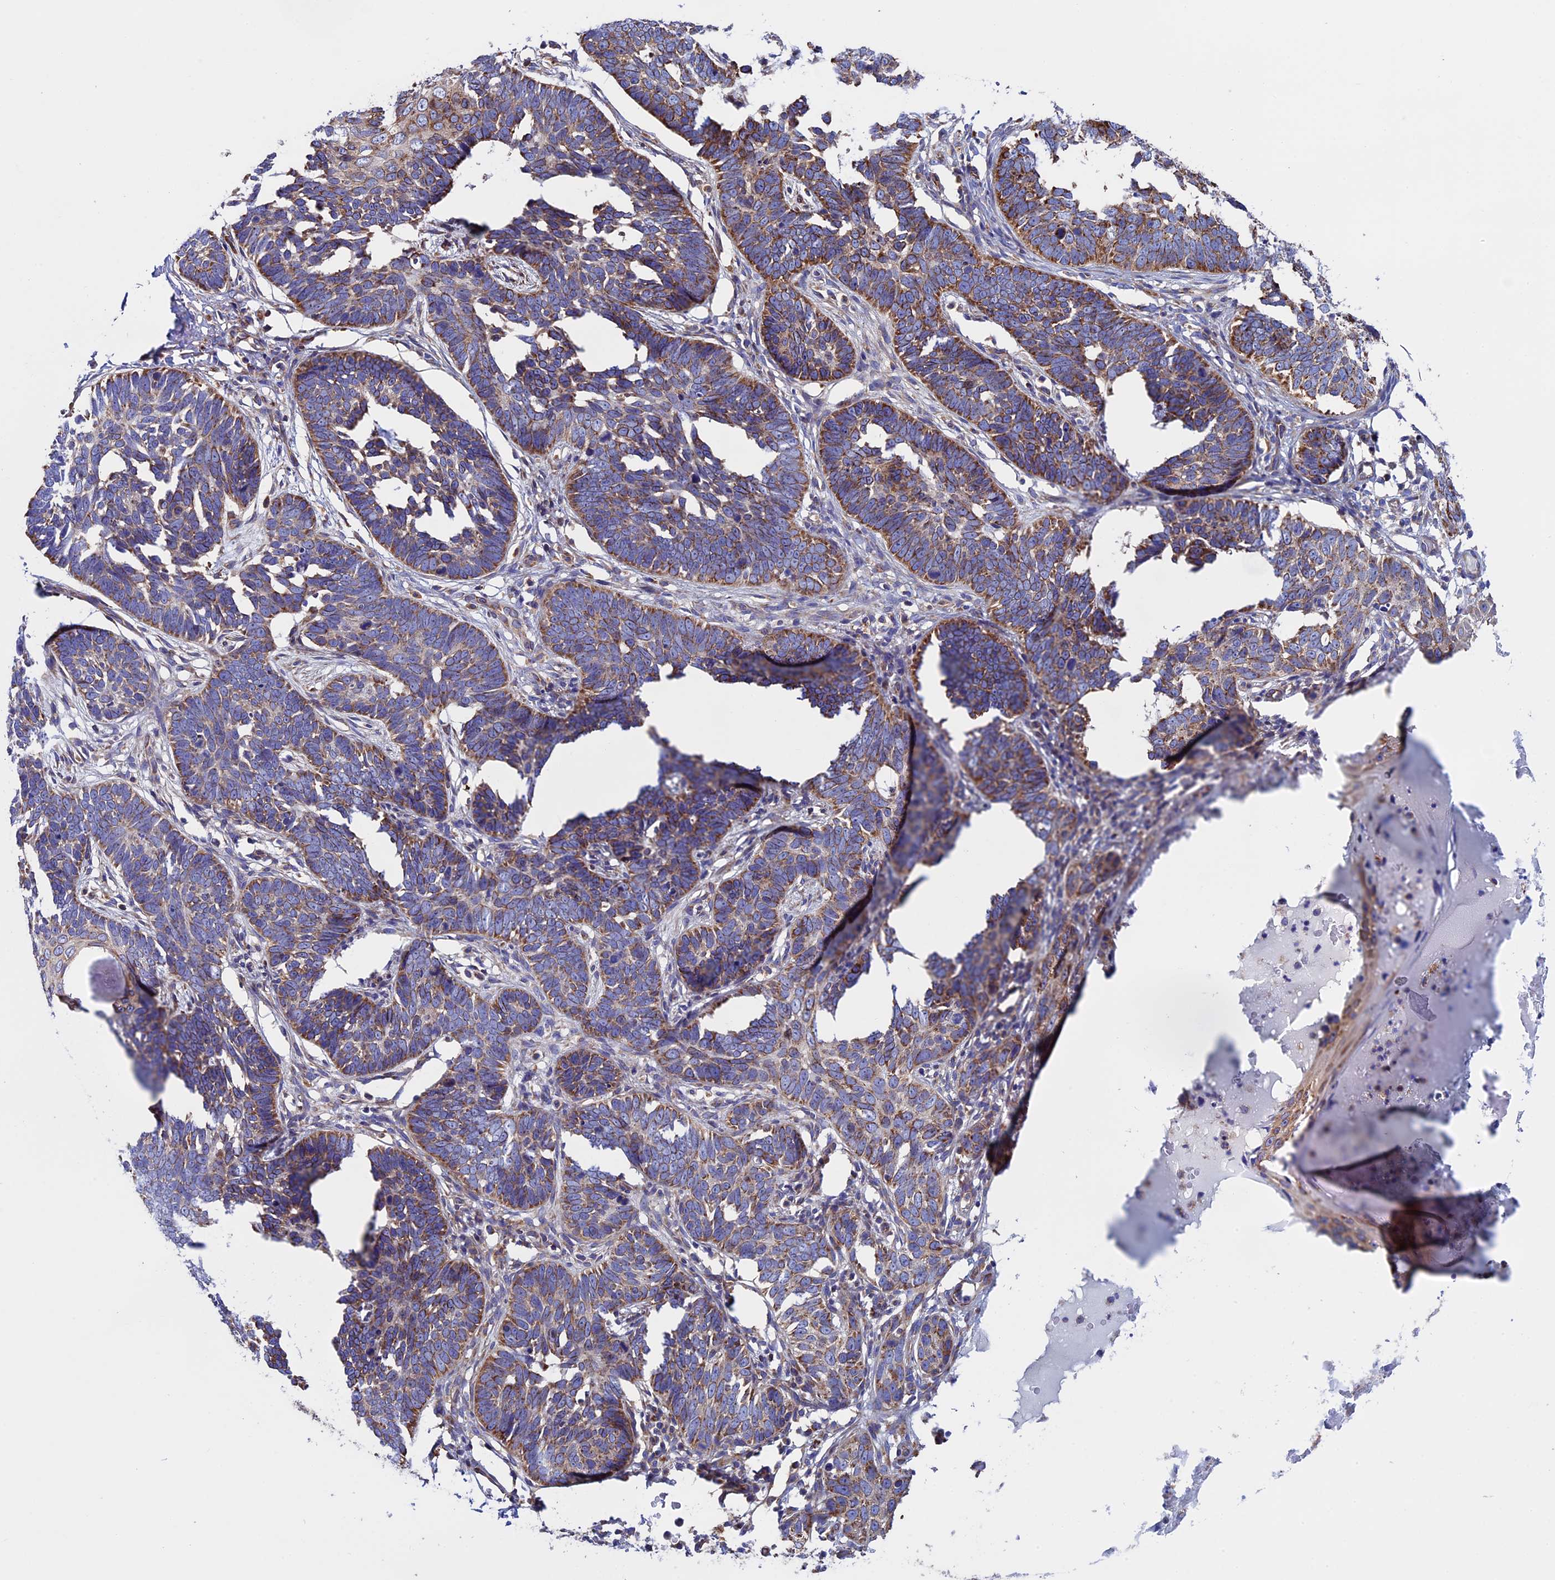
{"staining": {"intensity": "moderate", "quantity": ">75%", "location": "cytoplasmic/membranous"}, "tissue": "skin cancer", "cell_type": "Tumor cells", "image_type": "cancer", "snomed": [{"axis": "morphology", "description": "Normal tissue, NOS"}, {"axis": "morphology", "description": "Basal cell carcinoma"}, {"axis": "topography", "description": "Skin"}], "caption": "A brown stain labels moderate cytoplasmic/membranous positivity of a protein in human skin cancer (basal cell carcinoma) tumor cells. (brown staining indicates protein expression, while blue staining denotes nuclei).", "gene": "SLC9A5", "patient": {"sex": "male", "age": 77}}